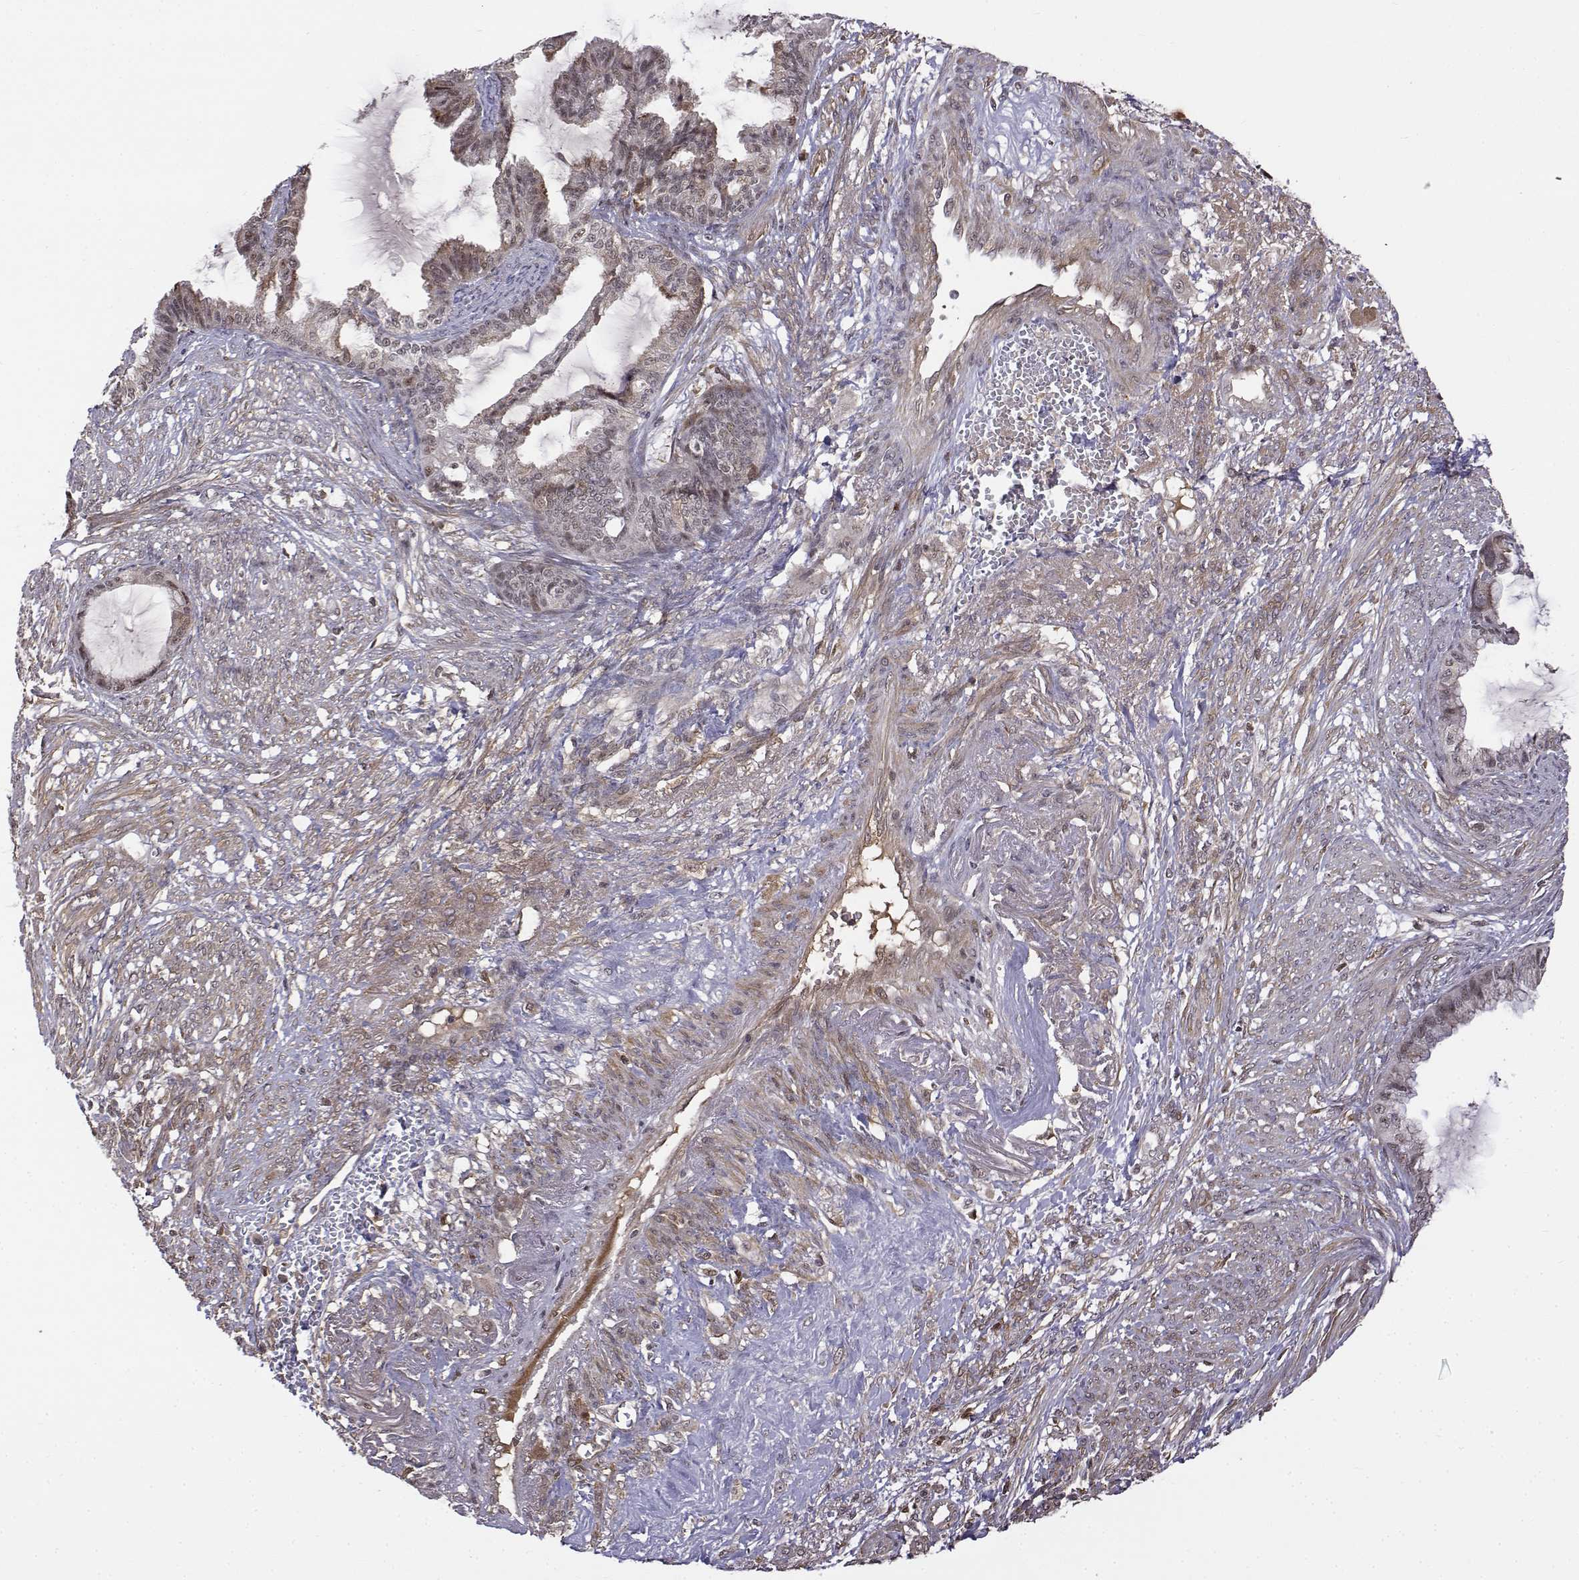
{"staining": {"intensity": "weak", "quantity": "25%-75%", "location": "nuclear"}, "tissue": "endometrial cancer", "cell_type": "Tumor cells", "image_type": "cancer", "snomed": [{"axis": "morphology", "description": "Adenocarcinoma, NOS"}, {"axis": "topography", "description": "Endometrium"}], "caption": "This image demonstrates IHC staining of endometrial cancer, with low weak nuclear positivity in approximately 25%-75% of tumor cells.", "gene": "ITGA7", "patient": {"sex": "female", "age": 86}}